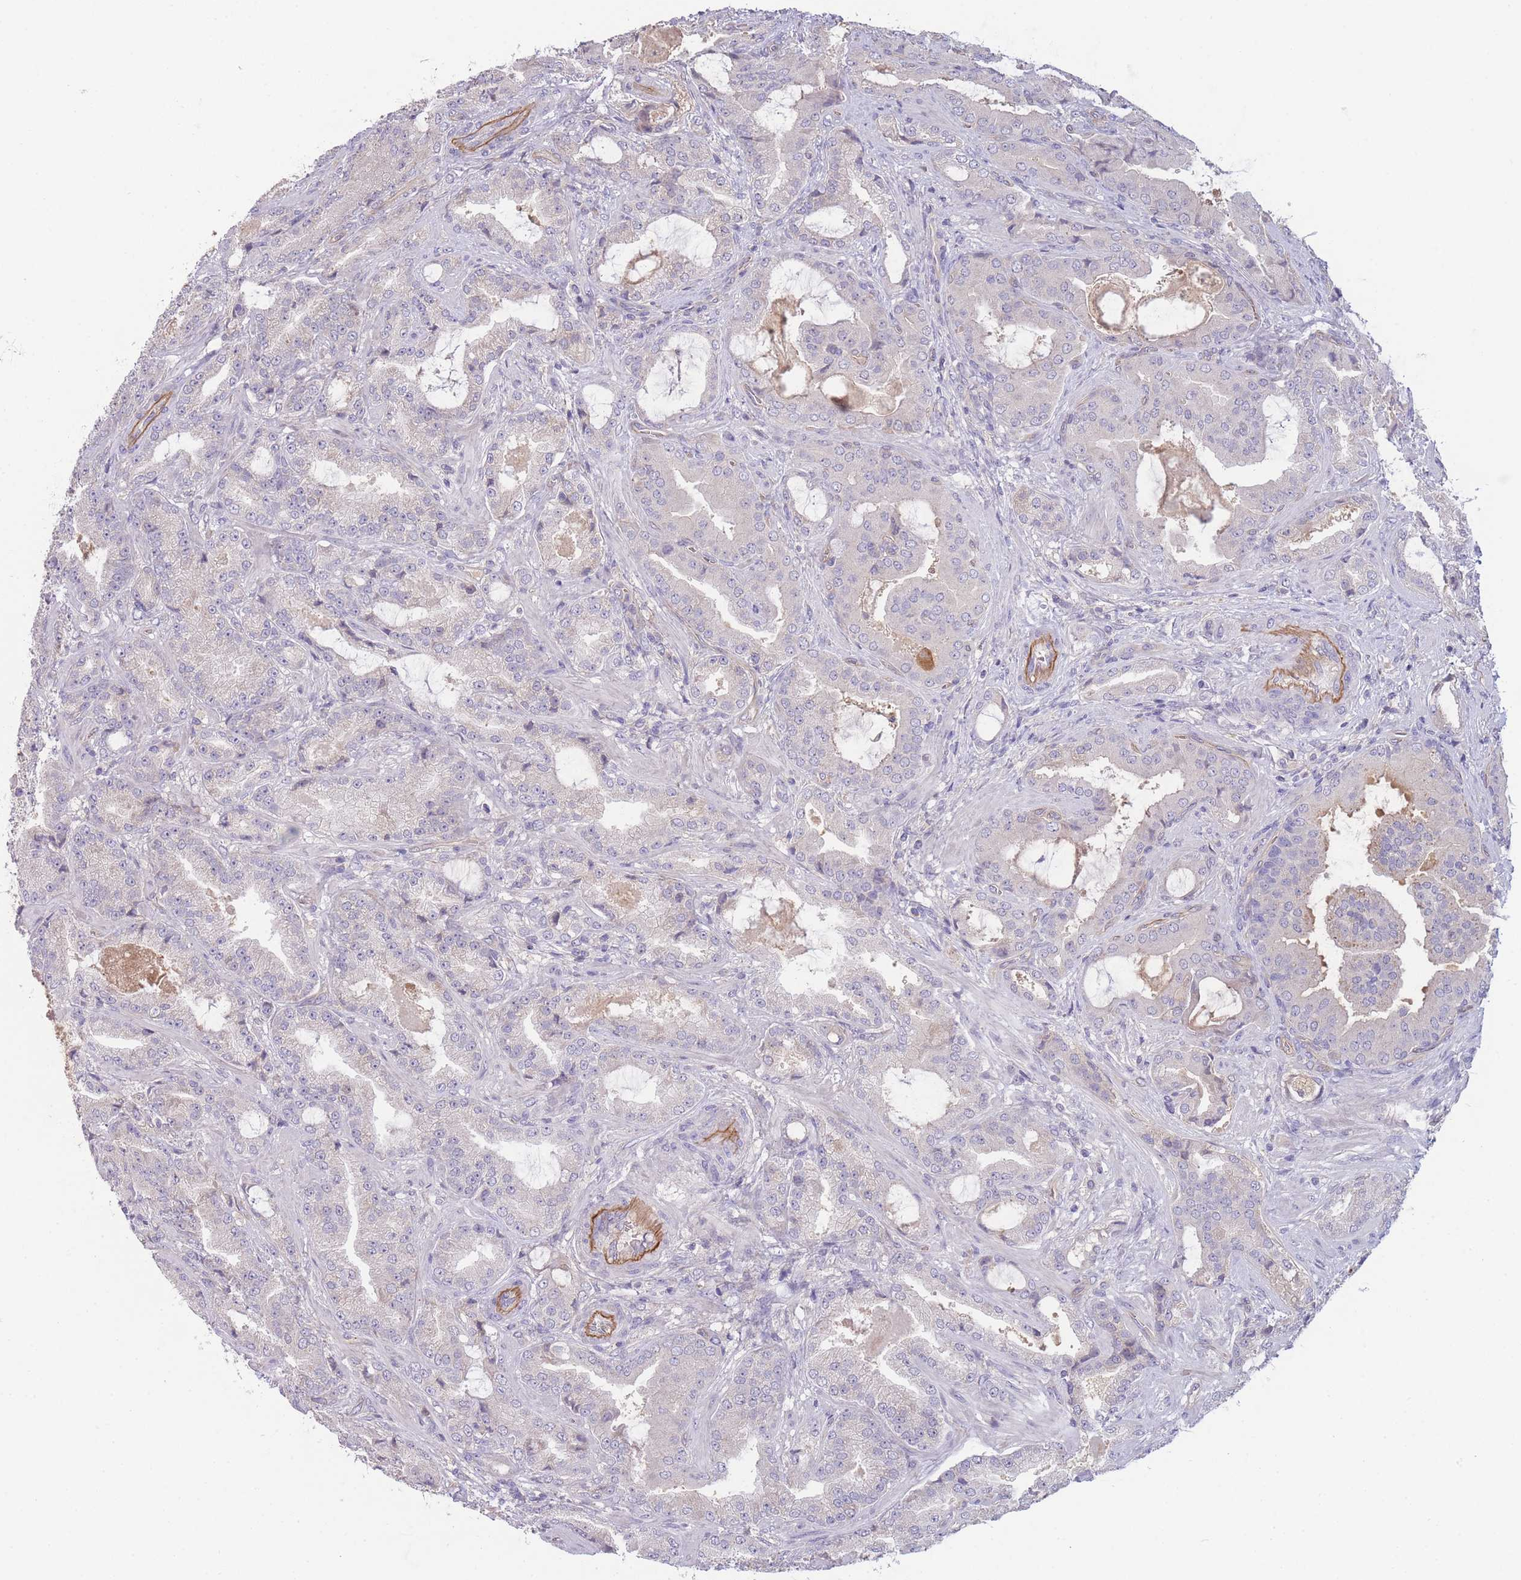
{"staining": {"intensity": "negative", "quantity": "none", "location": "none"}, "tissue": "prostate cancer", "cell_type": "Tumor cells", "image_type": "cancer", "snomed": [{"axis": "morphology", "description": "Adenocarcinoma, High grade"}, {"axis": "topography", "description": "Prostate"}], "caption": "This is an IHC histopathology image of high-grade adenocarcinoma (prostate). There is no positivity in tumor cells.", "gene": "NDUFAF5", "patient": {"sex": "male", "age": 68}}